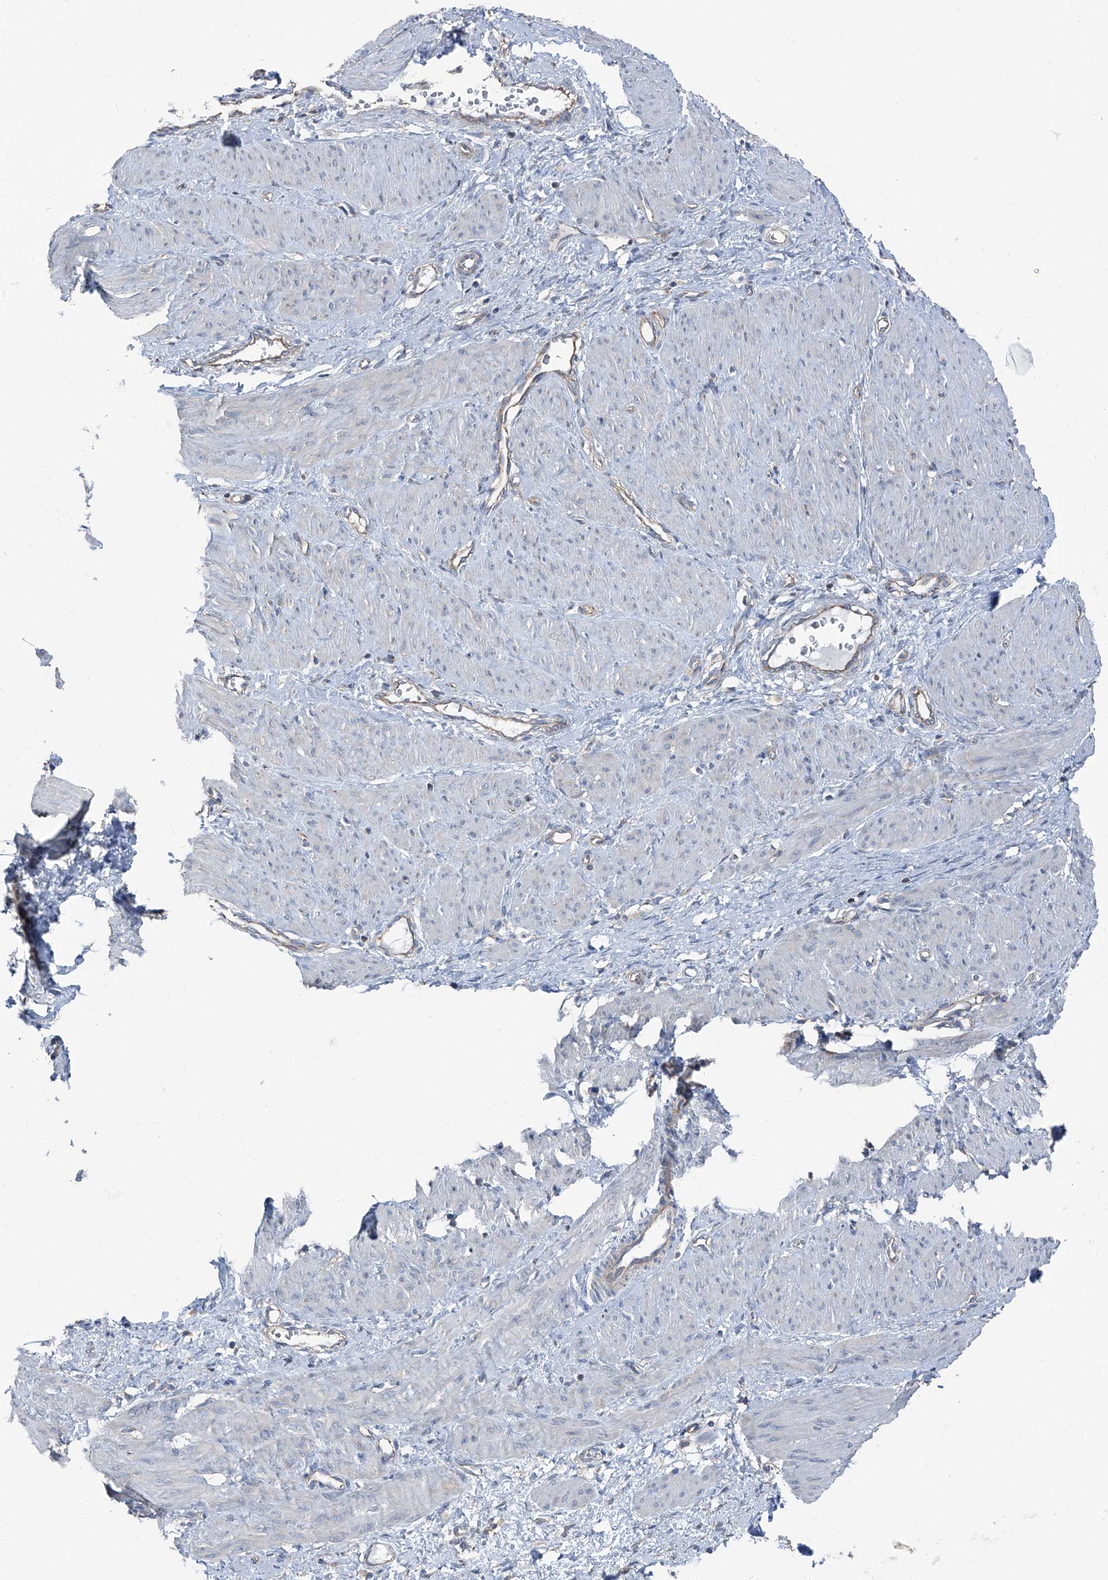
{"staining": {"intensity": "negative", "quantity": "none", "location": "none"}, "tissue": "smooth muscle", "cell_type": "Smooth muscle cells", "image_type": "normal", "snomed": [{"axis": "morphology", "description": "Normal tissue, NOS"}, {"axis": "topography", "description": "Endometrium"}], "caption": "Image shows no significant protein positivity in smooth muscle cells of unremarkable smooth muscle. (DAB (3,3'-diaminobenzidine) immunohistochemistry visualized using brightfield microscopy, high magnification).", "gene": "GPR142", "patient": {"sex": "female", "age": 33}}